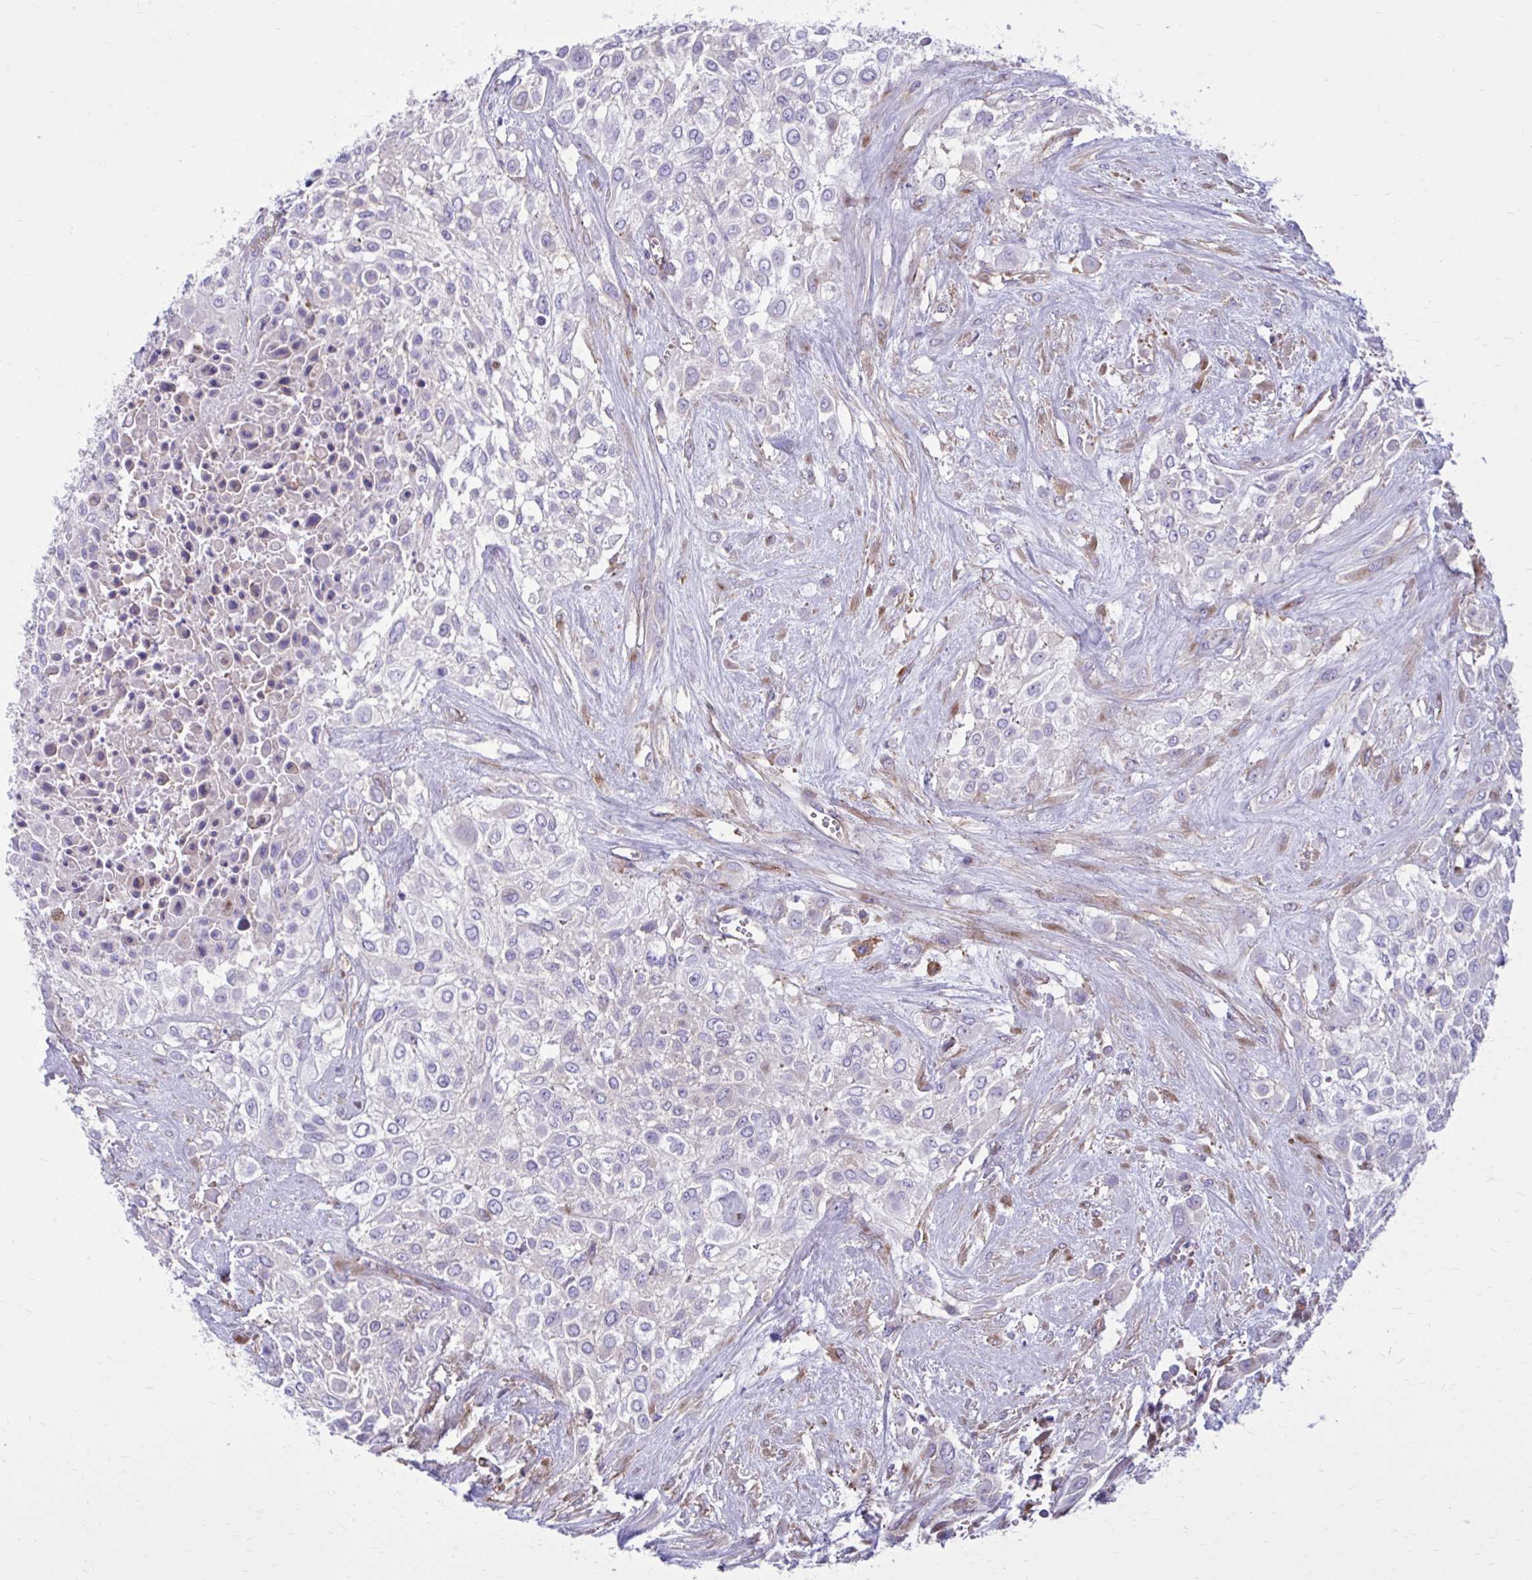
{"staining": {"intensity": "negative", "quantity": "none", "location": "none"}, "tissue": "urothelial cancer", "cell_type": "Tumor cells", "image_type": "cancer", "snomed": [{"axis": "morphology", "description": "Urothelial carcinoma, High grade"}, {"axis": "topography", "description": "Urinary bladder"}], "caption": "Immunohistochemistry image of neoplastic tissue: human urothelial cancer stained with DAB (3,3'-diaminobenzidine) shows no significant protein positivity in tumor cells.", "gene": "CLTA", "patient": {"sex": "male", "age": 57}}